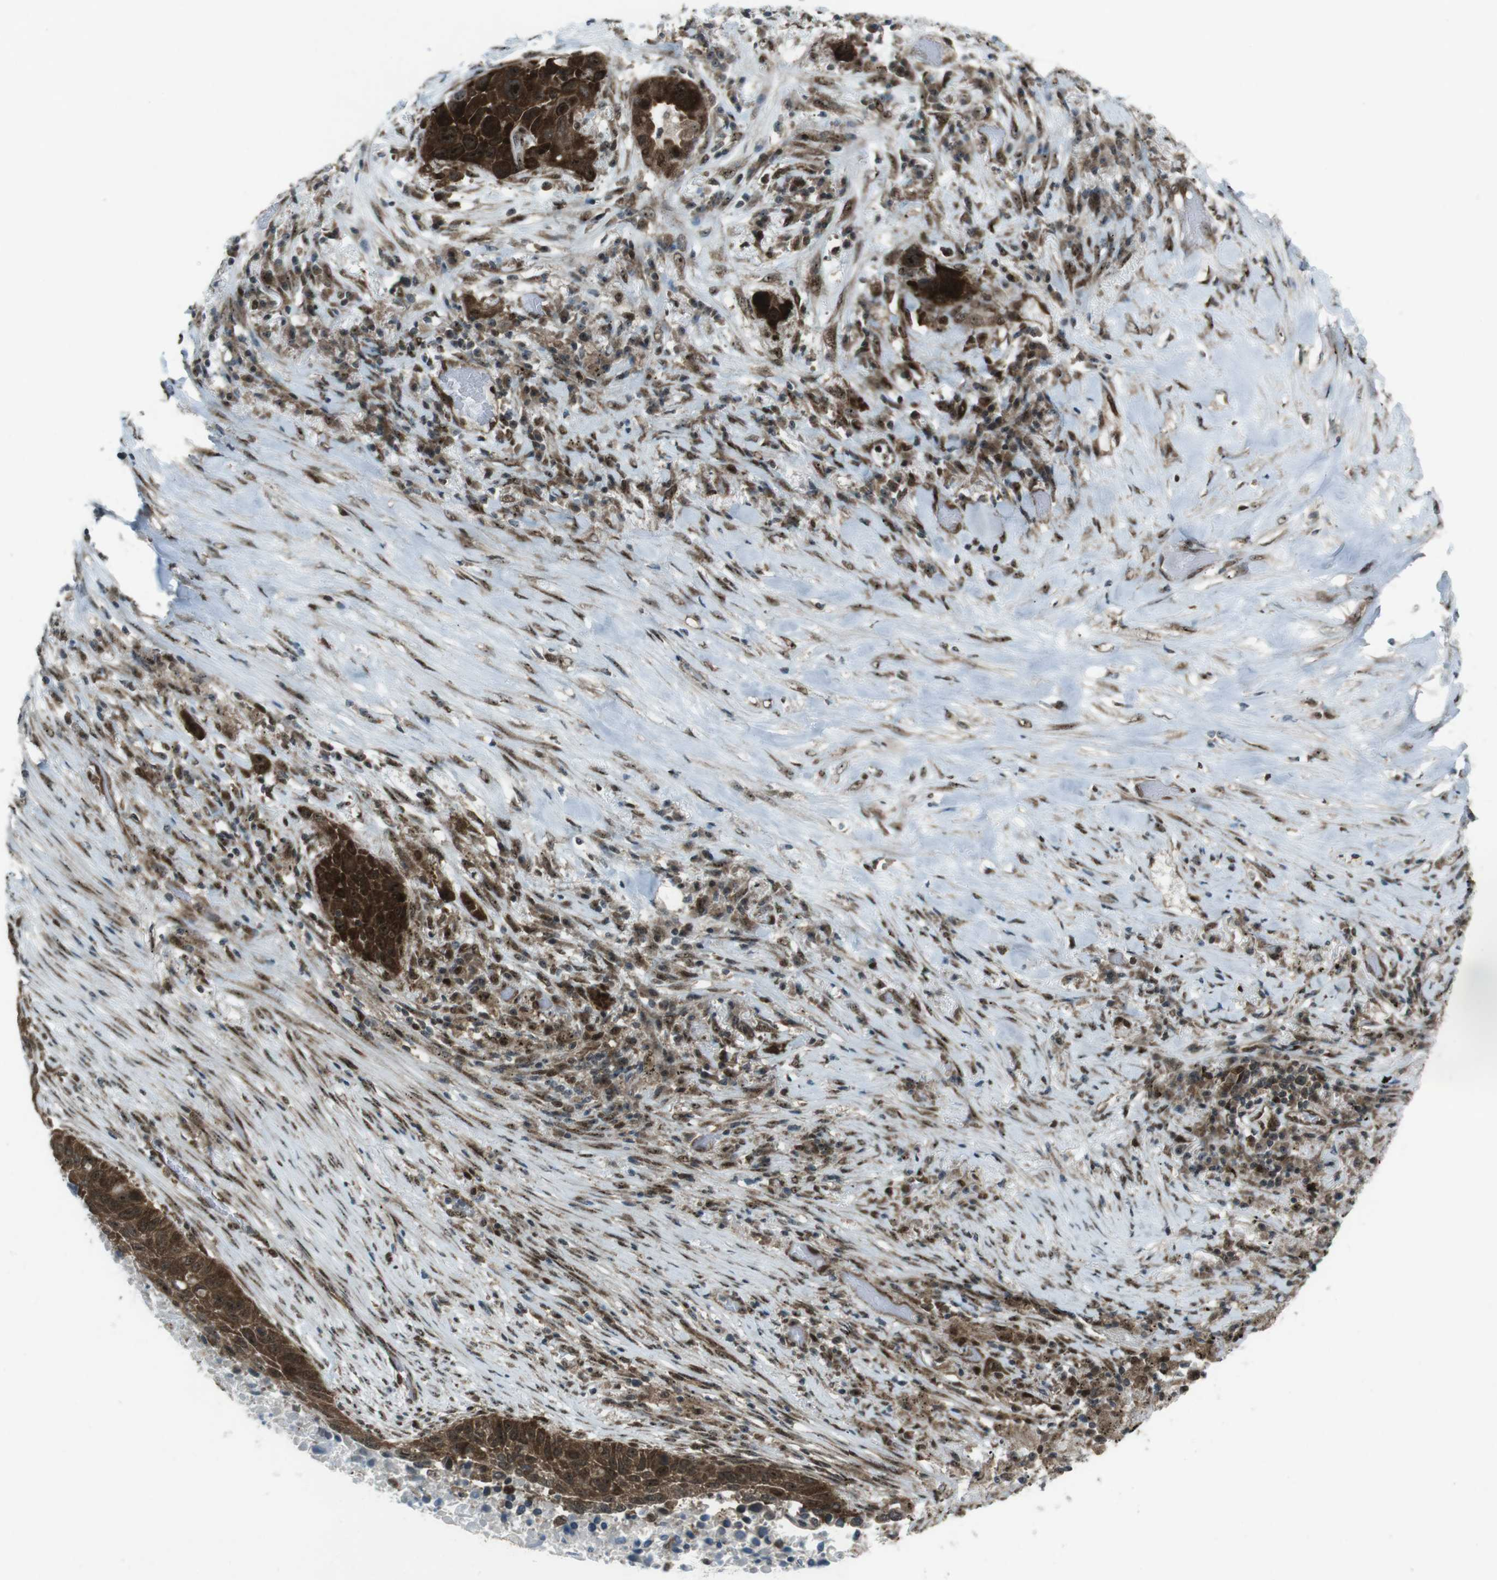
{"staining": {"intensity": "strong", "quantity": ">75%", "location": "cytoplasmic/membranous"}, "tissue": "lung cancer", "cell_type": "Tumor cells", "image_type": "cancer", "snomed": [{"axis": "morphology", "description": "Squamous cell carcinoma, NOS"}, {"axis": "topography", "description": "Lung"}], "caption": "High-magnification brightfield microscopy of lung cancer (squamous cell carcinoma) stained with DAB (3,3'-diaminobenzidine) (brown) and counterstained with hematoxylin (blue). tumor cells exhibit strong cytoplasmic/membranous expression is seen in approximately>75% of cells. (Stains: DAB (3,3'-diaminobenzidine) in brown, nuclei in blue, Microscopy: brightfield microscopy at high magnification).", "gene": "CSNK1D", "patient": {"sex": "male", "age": 57}}